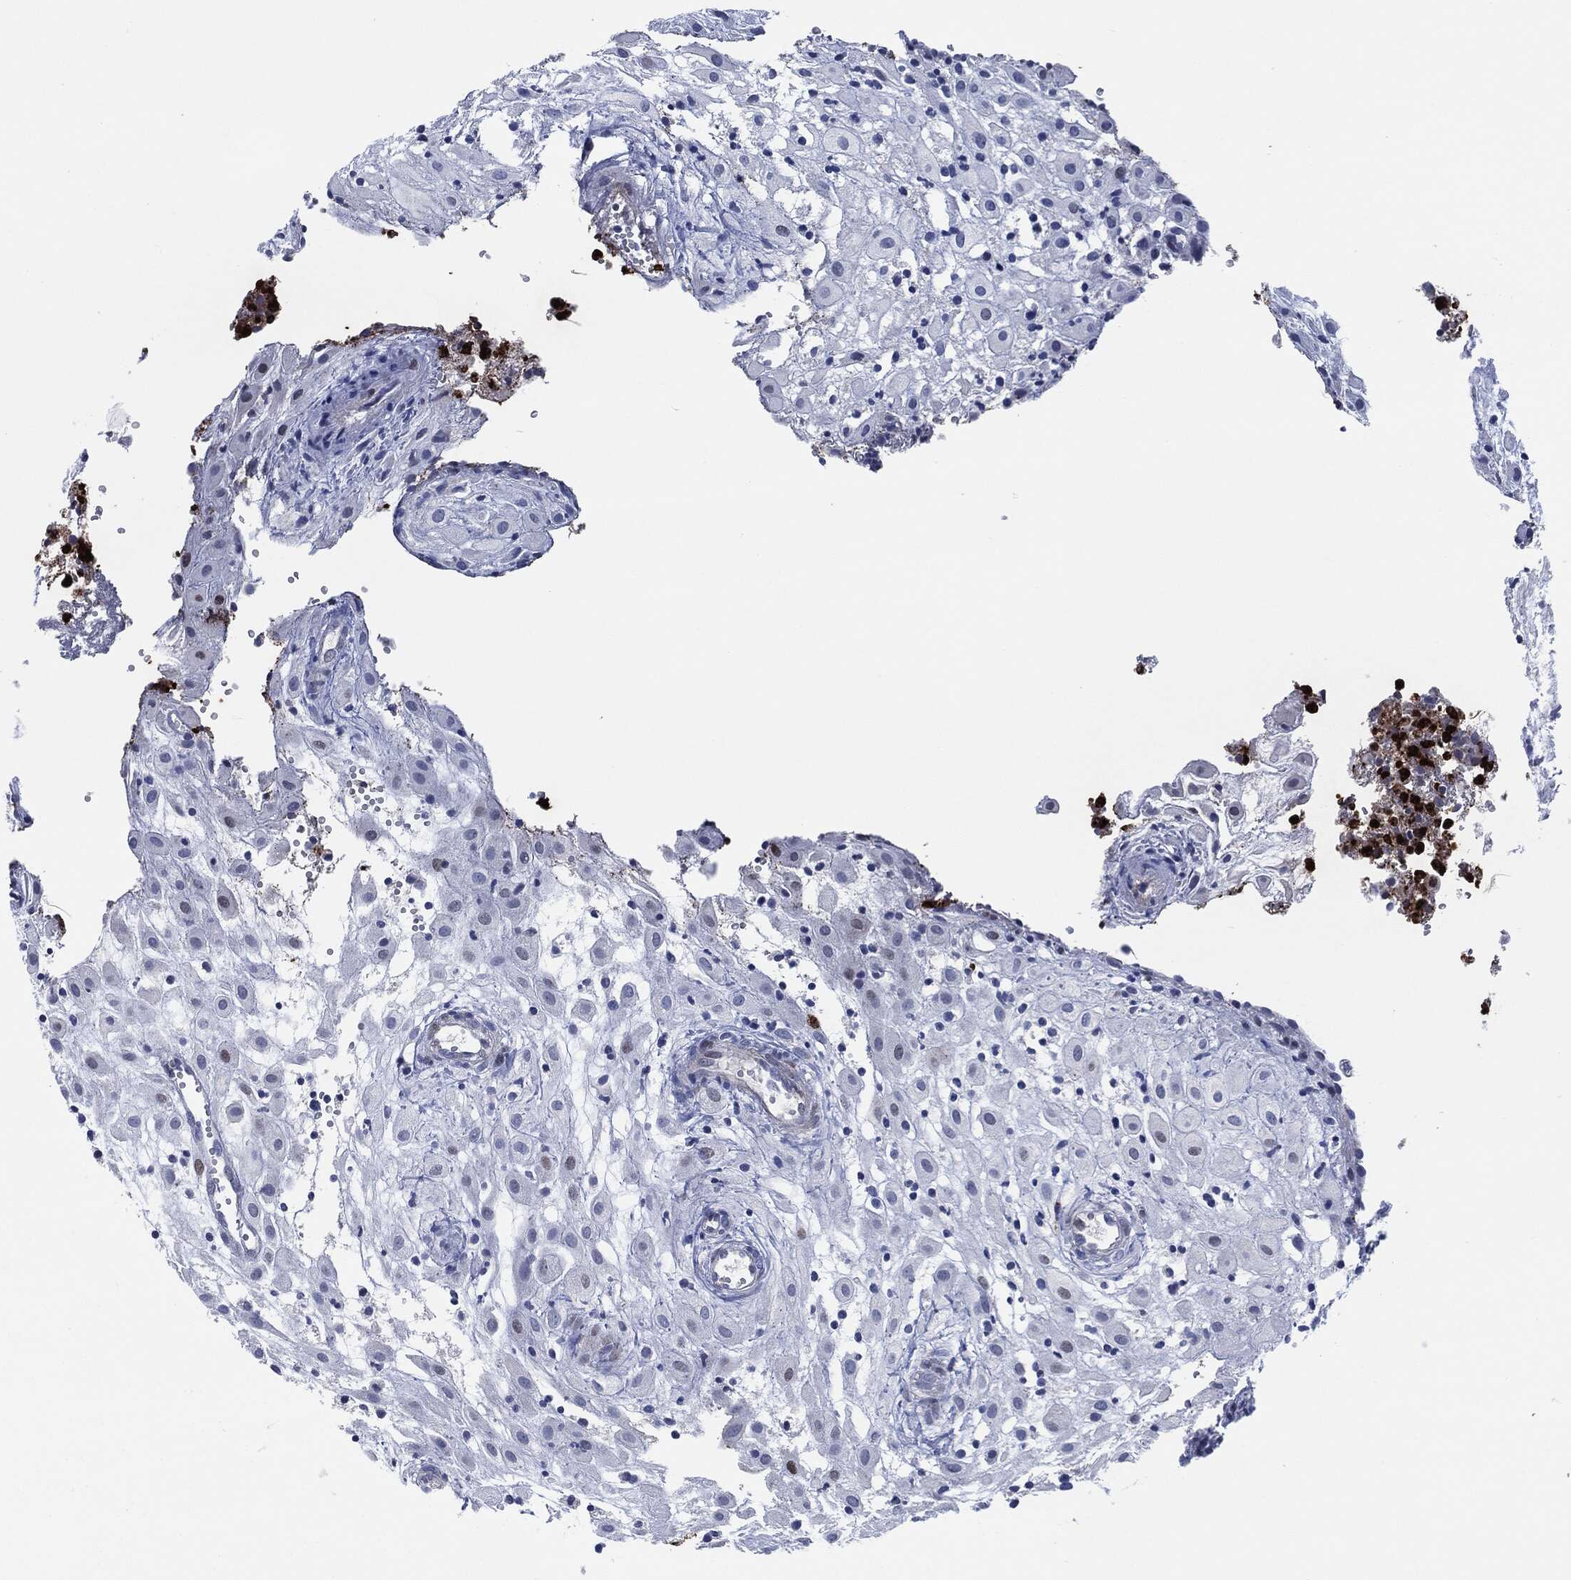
{"staining": {"intensity": "moderate", "quantity": "<25%", "location": "nuclear"}, "tissue": "placenta", "cell_type": "Decidual cells", "image_type": "normal", "snomed": [{"axis": "morphology", "description": "Normal tissue, NOS"}, {"axis": "topography", "description": "Placenta"}], "caption": "Immunohistochemical staining of unremarkable placenta demonstrates moderate nuclear protein staining in approximately <25% of decidual cells. (DAB IHC, brown staining for protein, blue staining for nuclei).", "gene": "MPO", "patient": {"sex": "female", "age": 24}}